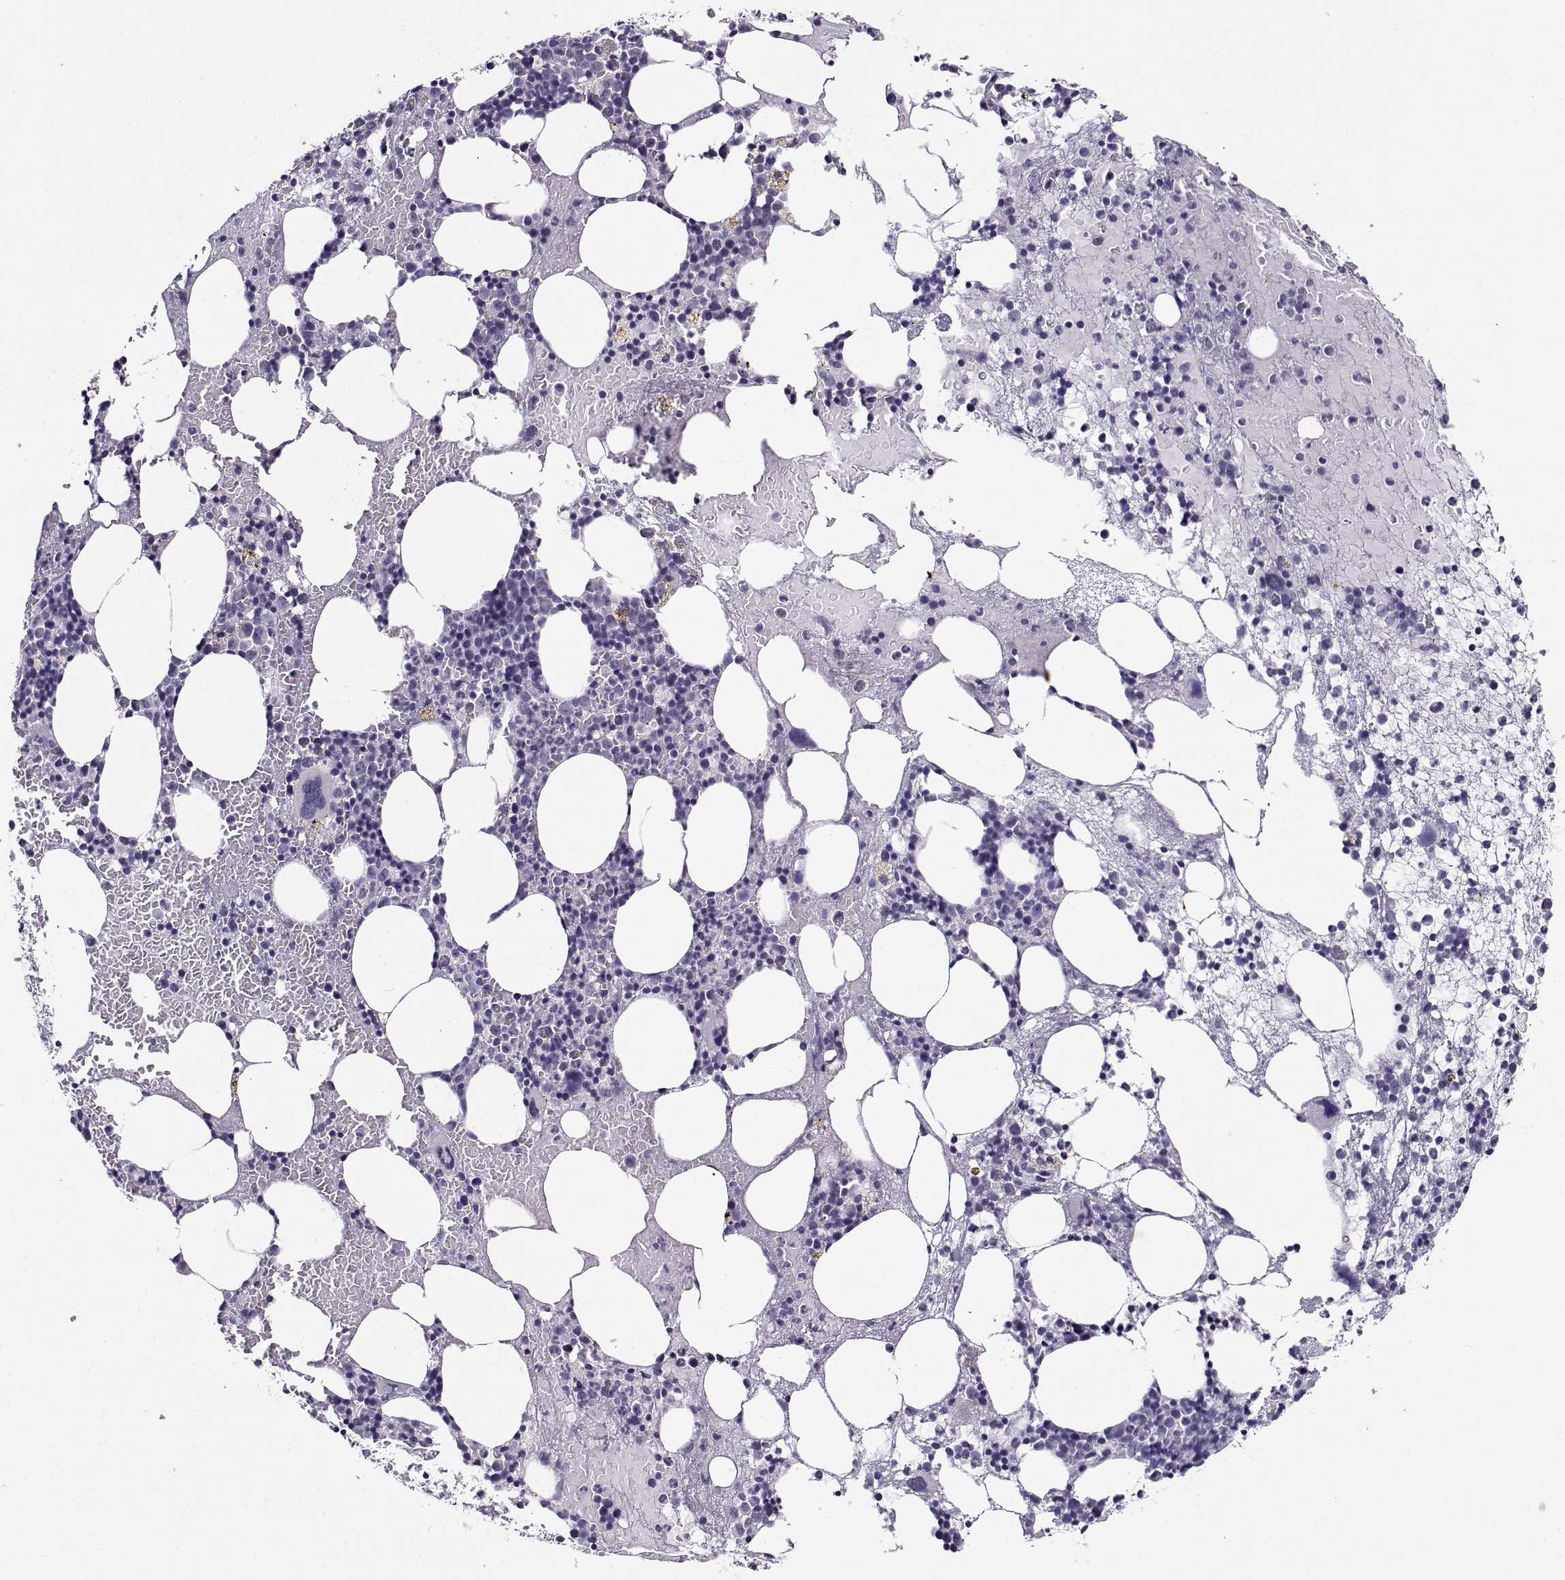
{"staining": {"intensity": "negative", "quantity": "none", "location": "none"}, "tissue": "bone marrow", "cell_type": "Hematopoietic cells", "image_type": "normal", "snomed": [{"axis": "morphology", "description": "Normal tissue, NOS"}, {"axis": "topography", "description": "Bone marrow"}], "caption": "This is a micrograph of immunohistochemistry staining of unremarkable bone marrow, which shows no positivity in hematopoietic cells.", "gene": "TEX55", "patient": {"sex": "male", "age": 54}}